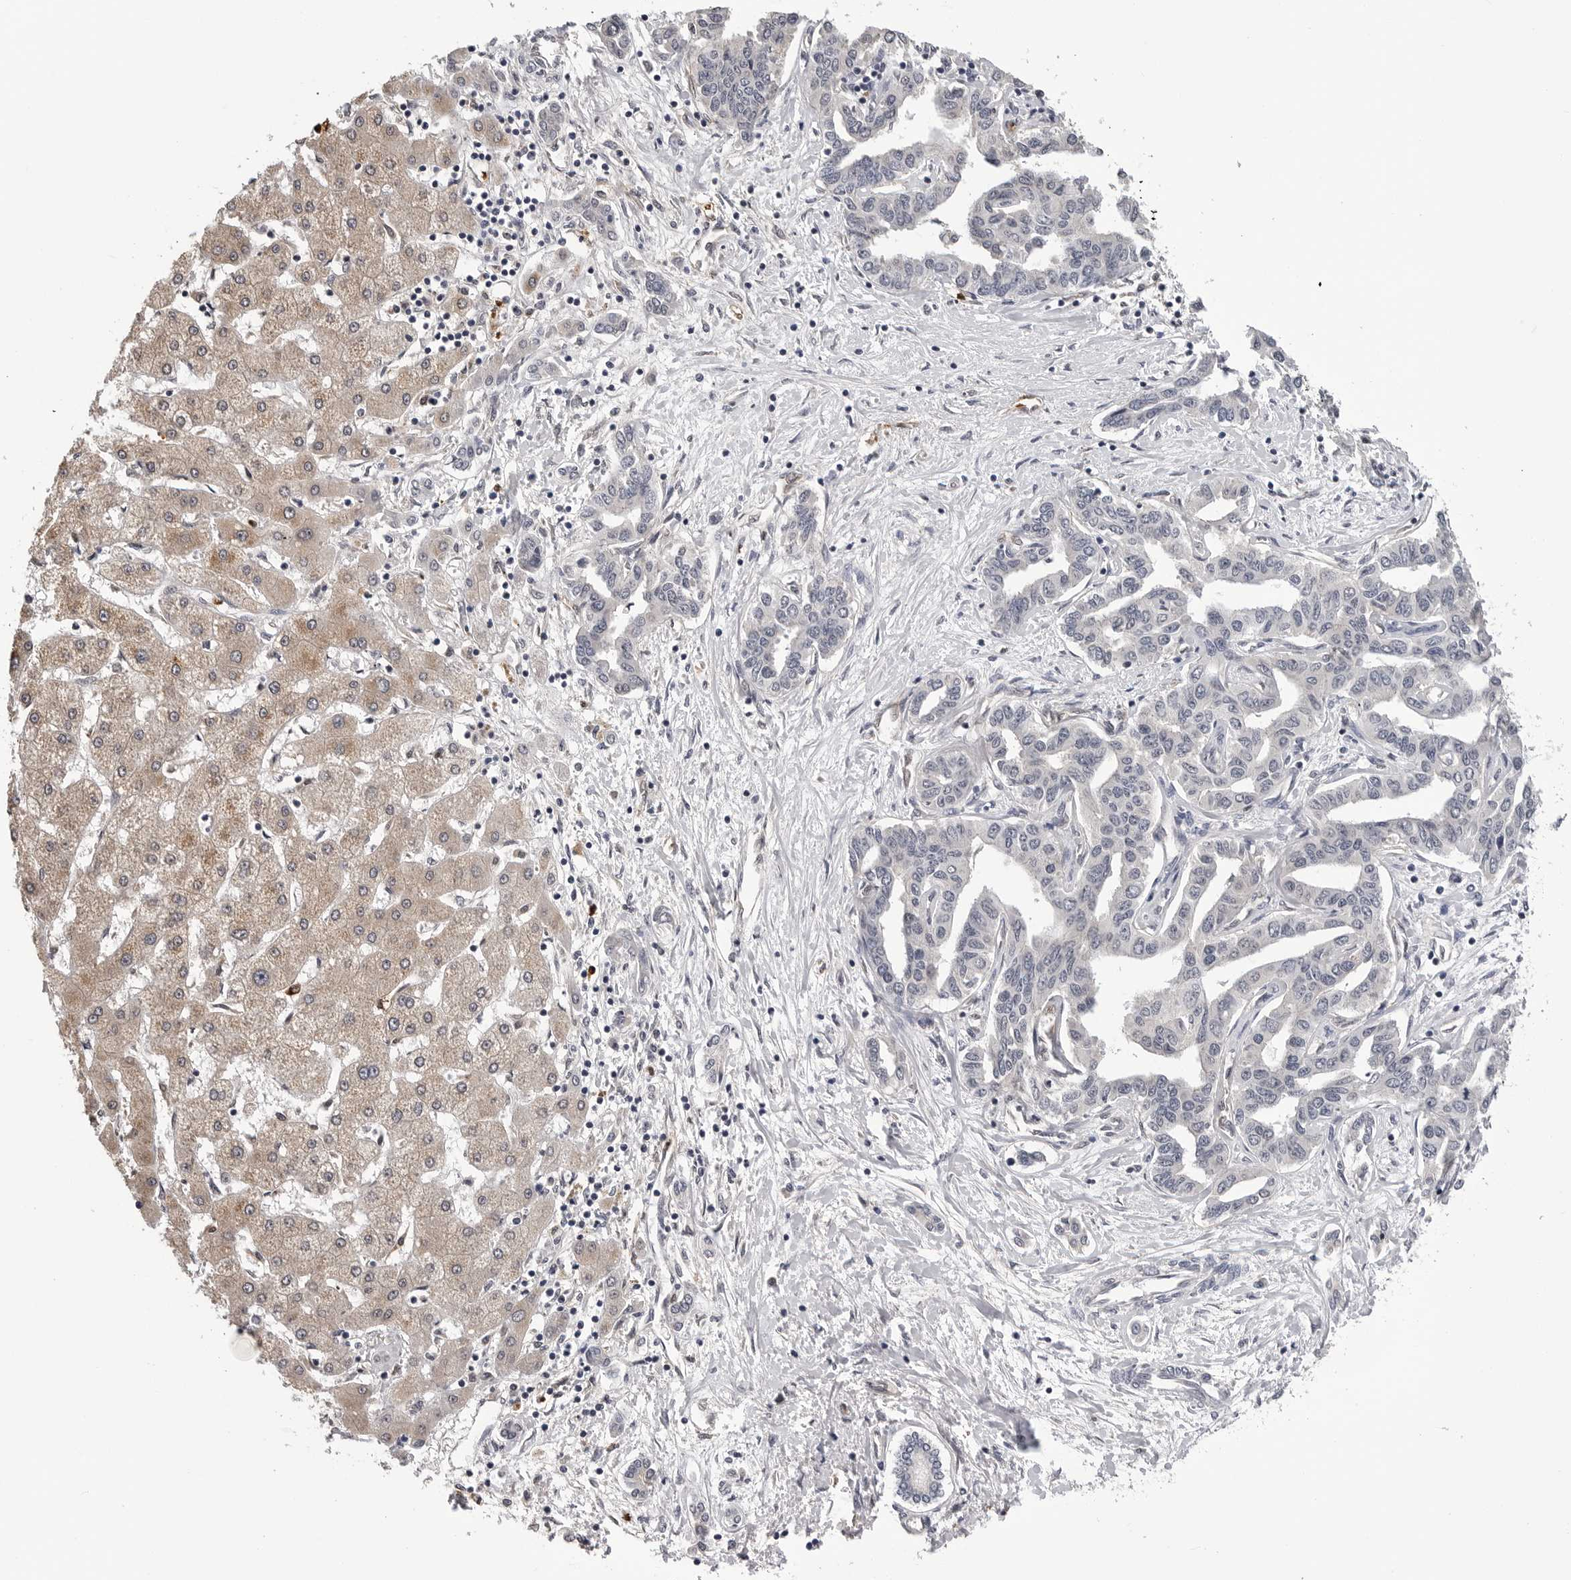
{"staining": {"intensity": "negative", "quantity": "none", "location": "none"}, "tissue": "liver cancer", "cell_type": "Tumor cells", "image_type": "cancer", "snomed": [{"axis": "morphology", "description": "Cholangiocarcinoma"}, {"axis": "topography", "description": "Liver"}], "caption": "An IHC micrograph of liver cancer (cholangiocarcinoma) is shown. There is no staining in tumor cells of liver cancer (cholangiocarcinoma).", "gene": "TRMT13", "patient": {"sex": "male", "age": 59}}